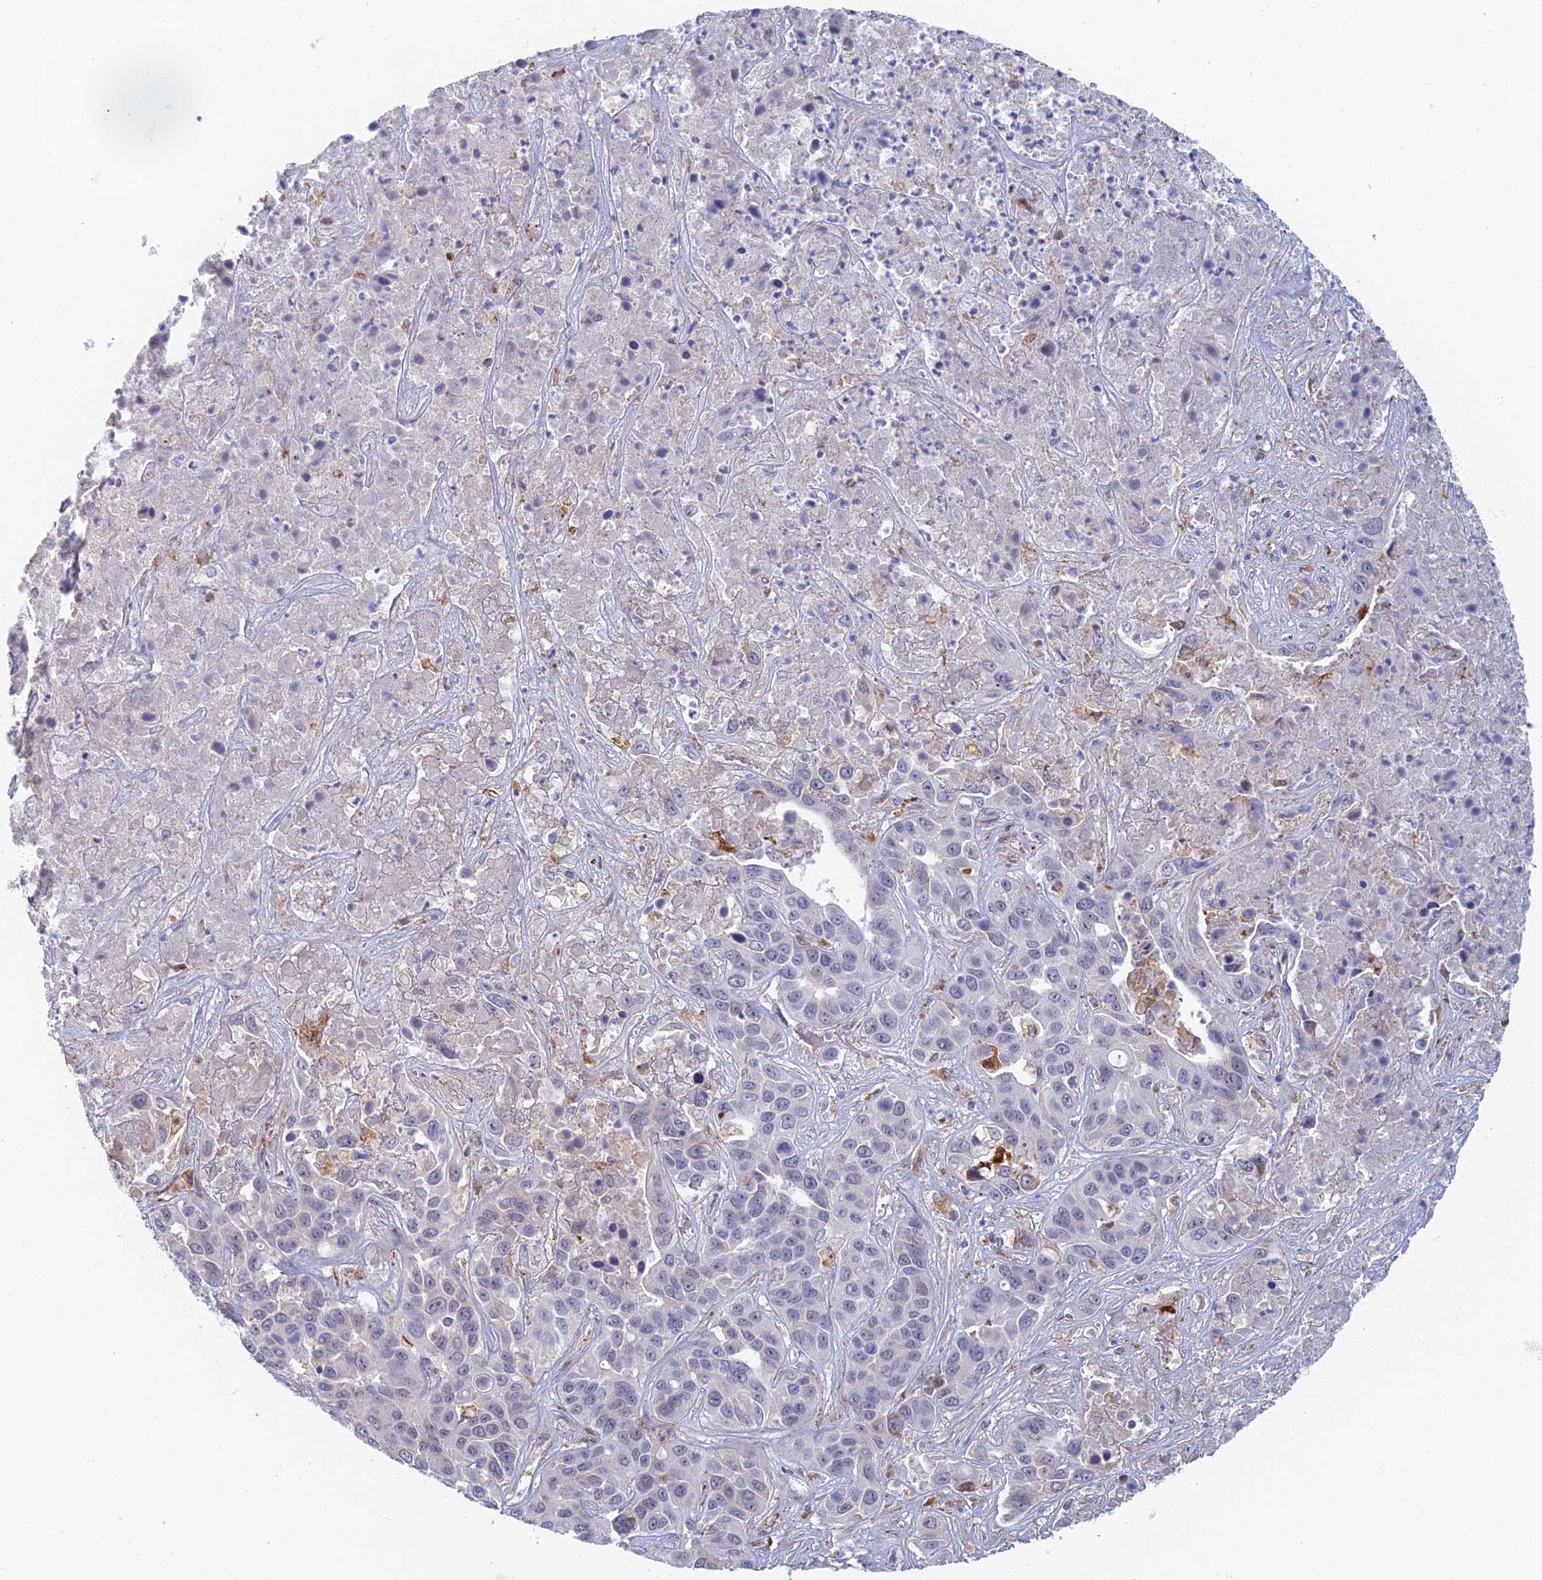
{"staining": {"intensity": "negative", "quantity": "none", "location": "none"}, "tissue": "liver cancer", "cell_type": "Tumor cells", "image_type": "cancer", "snomed": [{"axis": "morphology", "description": "Cholangiocarcinoma"}, {"axis": "topography", "description": "Liver"}], "caption": "The immunohistochemistry histopathology image has no significant positivity in tumor cells of cholangiocarcinoma (liver) tissue. Nuclei are stained in blue.", "gene": "ZUP1", "patient": {"sex": "female", "age": 52}}